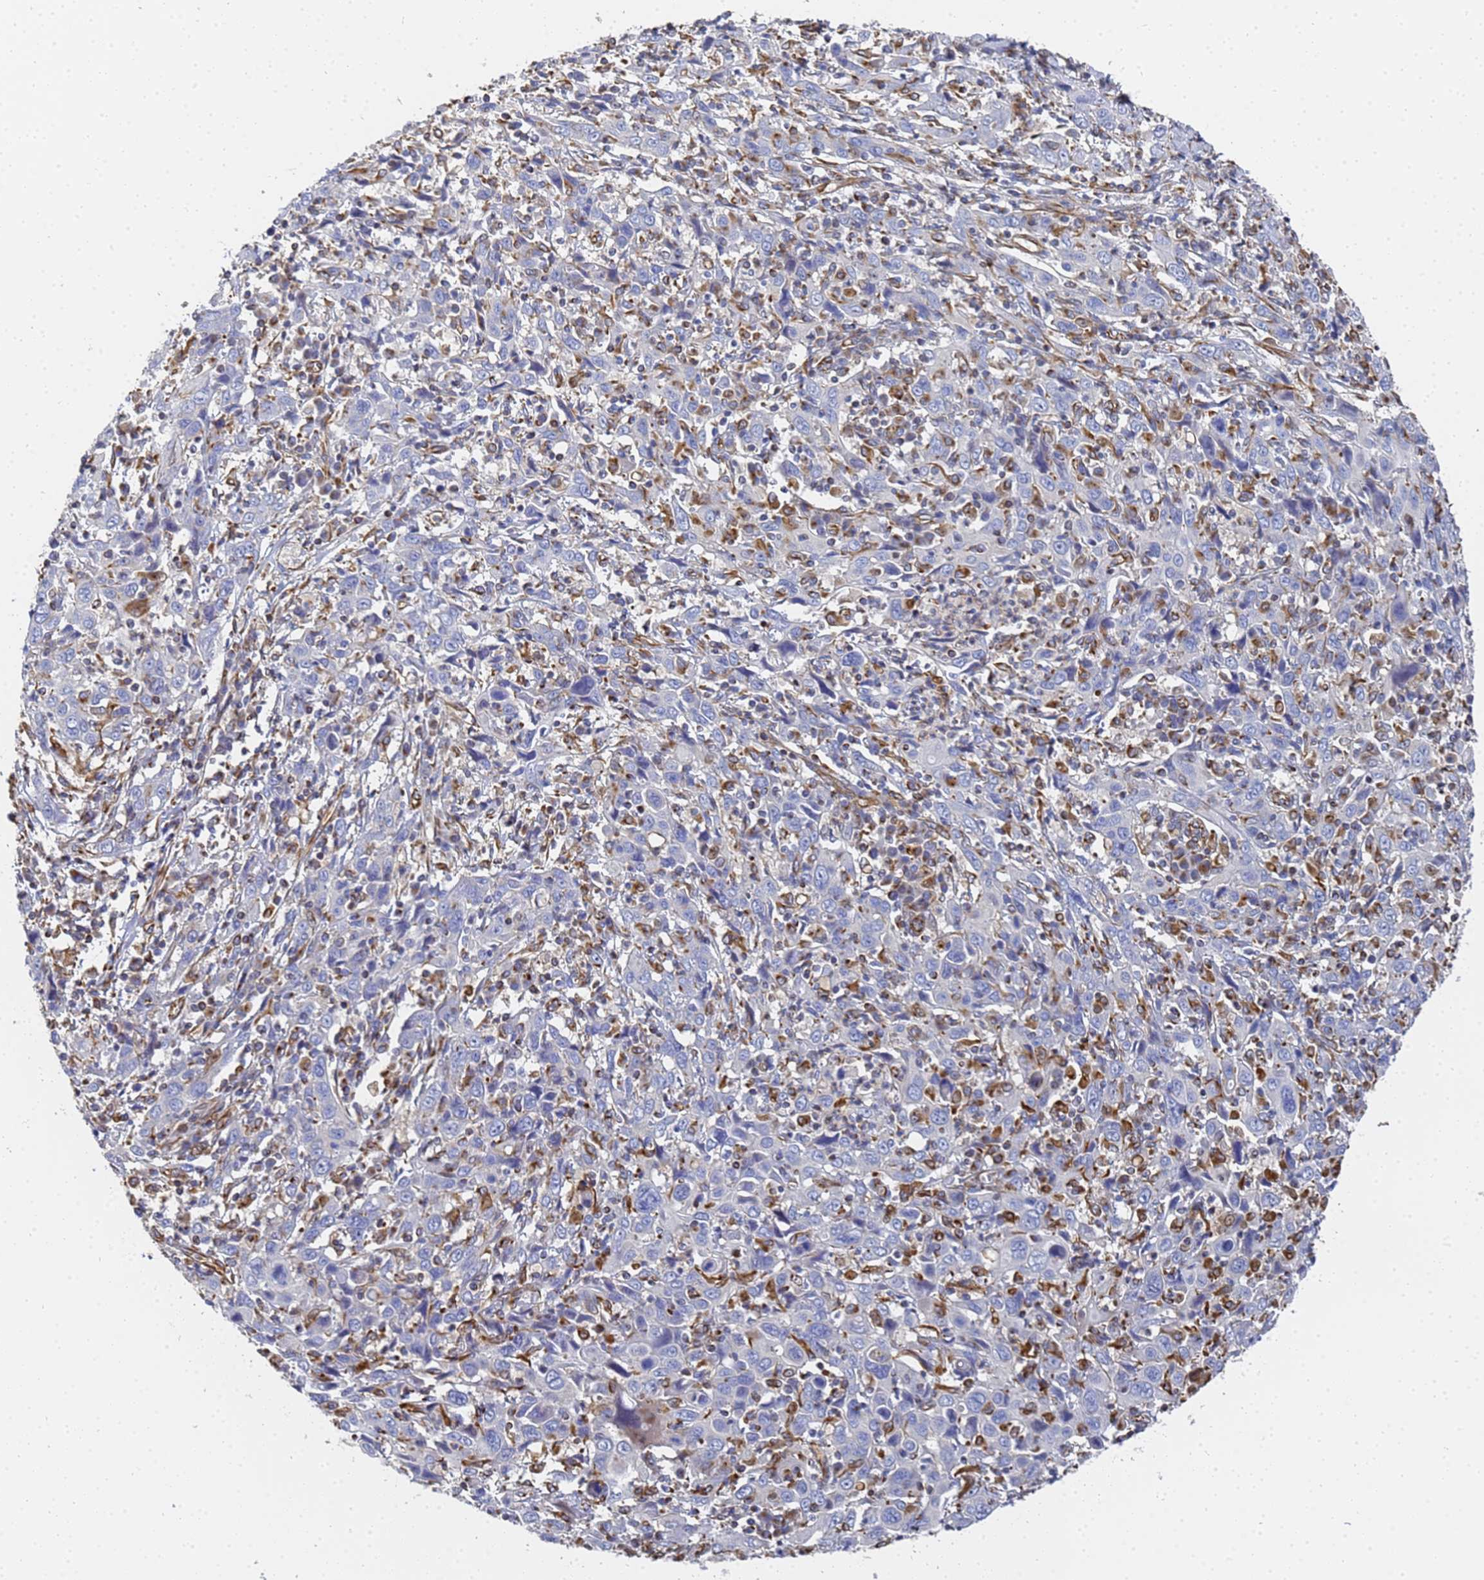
{"staining": {"intensity": "negative", "quantity": "none", "location": "none"}, "tissue": "cervical cancer", "cell_type": "Tumor cells", "image_type": "cancer", "snomed": [{"axis": "morphology", "description": "Squamous cell carcinoma, NOS"}, {"axis": "topography", "description": "Cervix"}], "caption": "The micrograph displays no staining of tumor cells in squamous cell carcinoma (cervical).", "gene": "SYT13", "patient": {"sex": "female", "age": 46}}